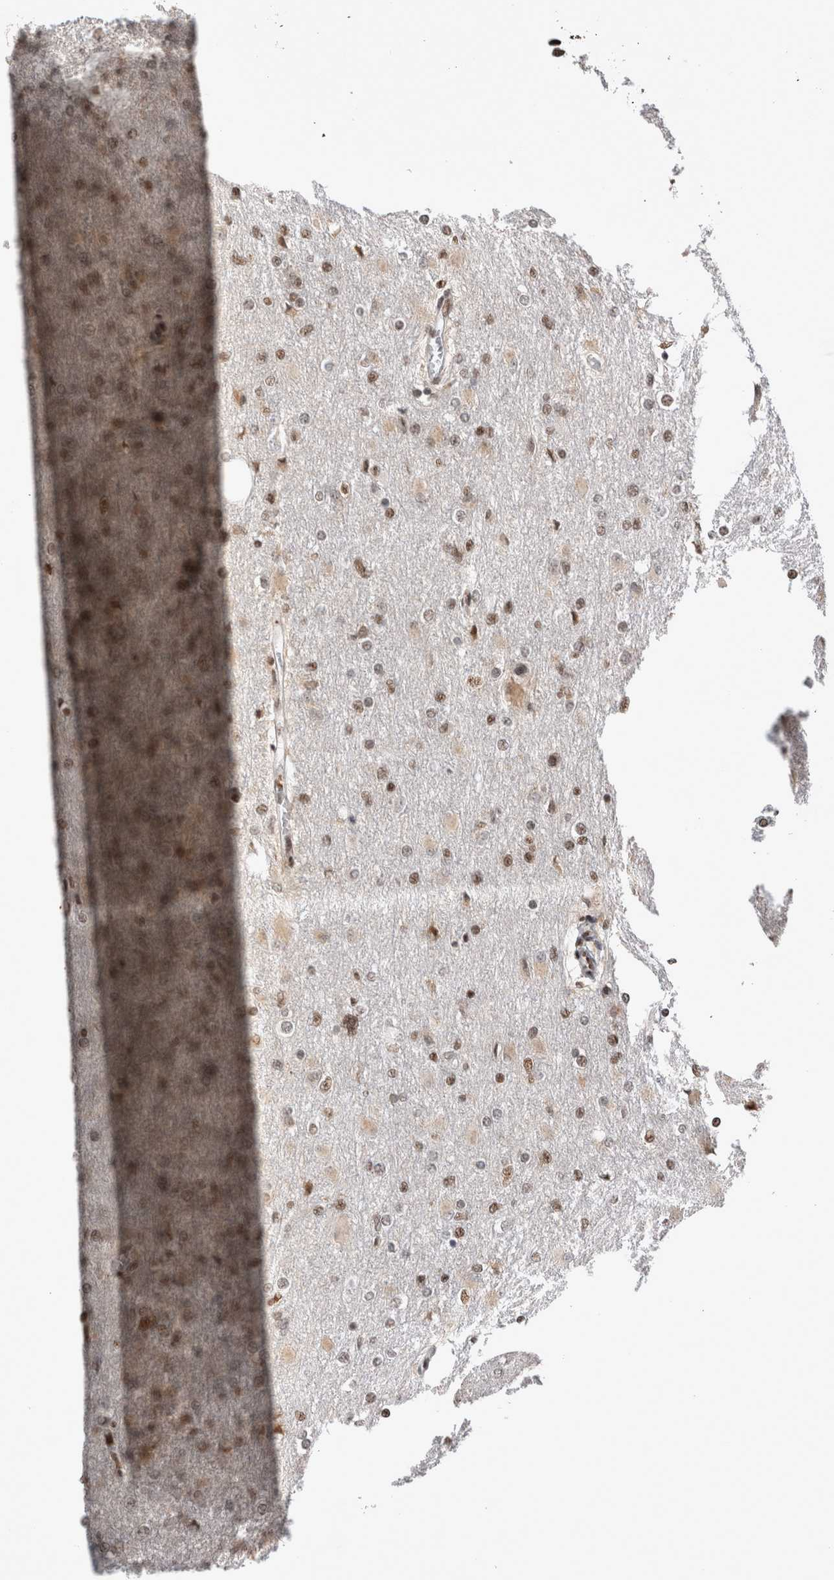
{"staining": {"intensity": "moderate", "quantity": ">75%", "location": "nuclear"}, "tissue": "glioma", "cell_type": "Tumor cells", "image_type": "cancer", "snomed": [{"axis": "morphology", "description": "Glioma, malignant, High grade"}, {"axis": "topography", "description": "Cerebral cortex"}], "caption": "Immunohistochemistry (IHC) image of glioma stained for a protein (brown), which demonstrates medium levels of moderate nuclear expression in about >75% of tumor cells.", "gene": "EYA2", "patient": {"sex": "female", "age": 36}}